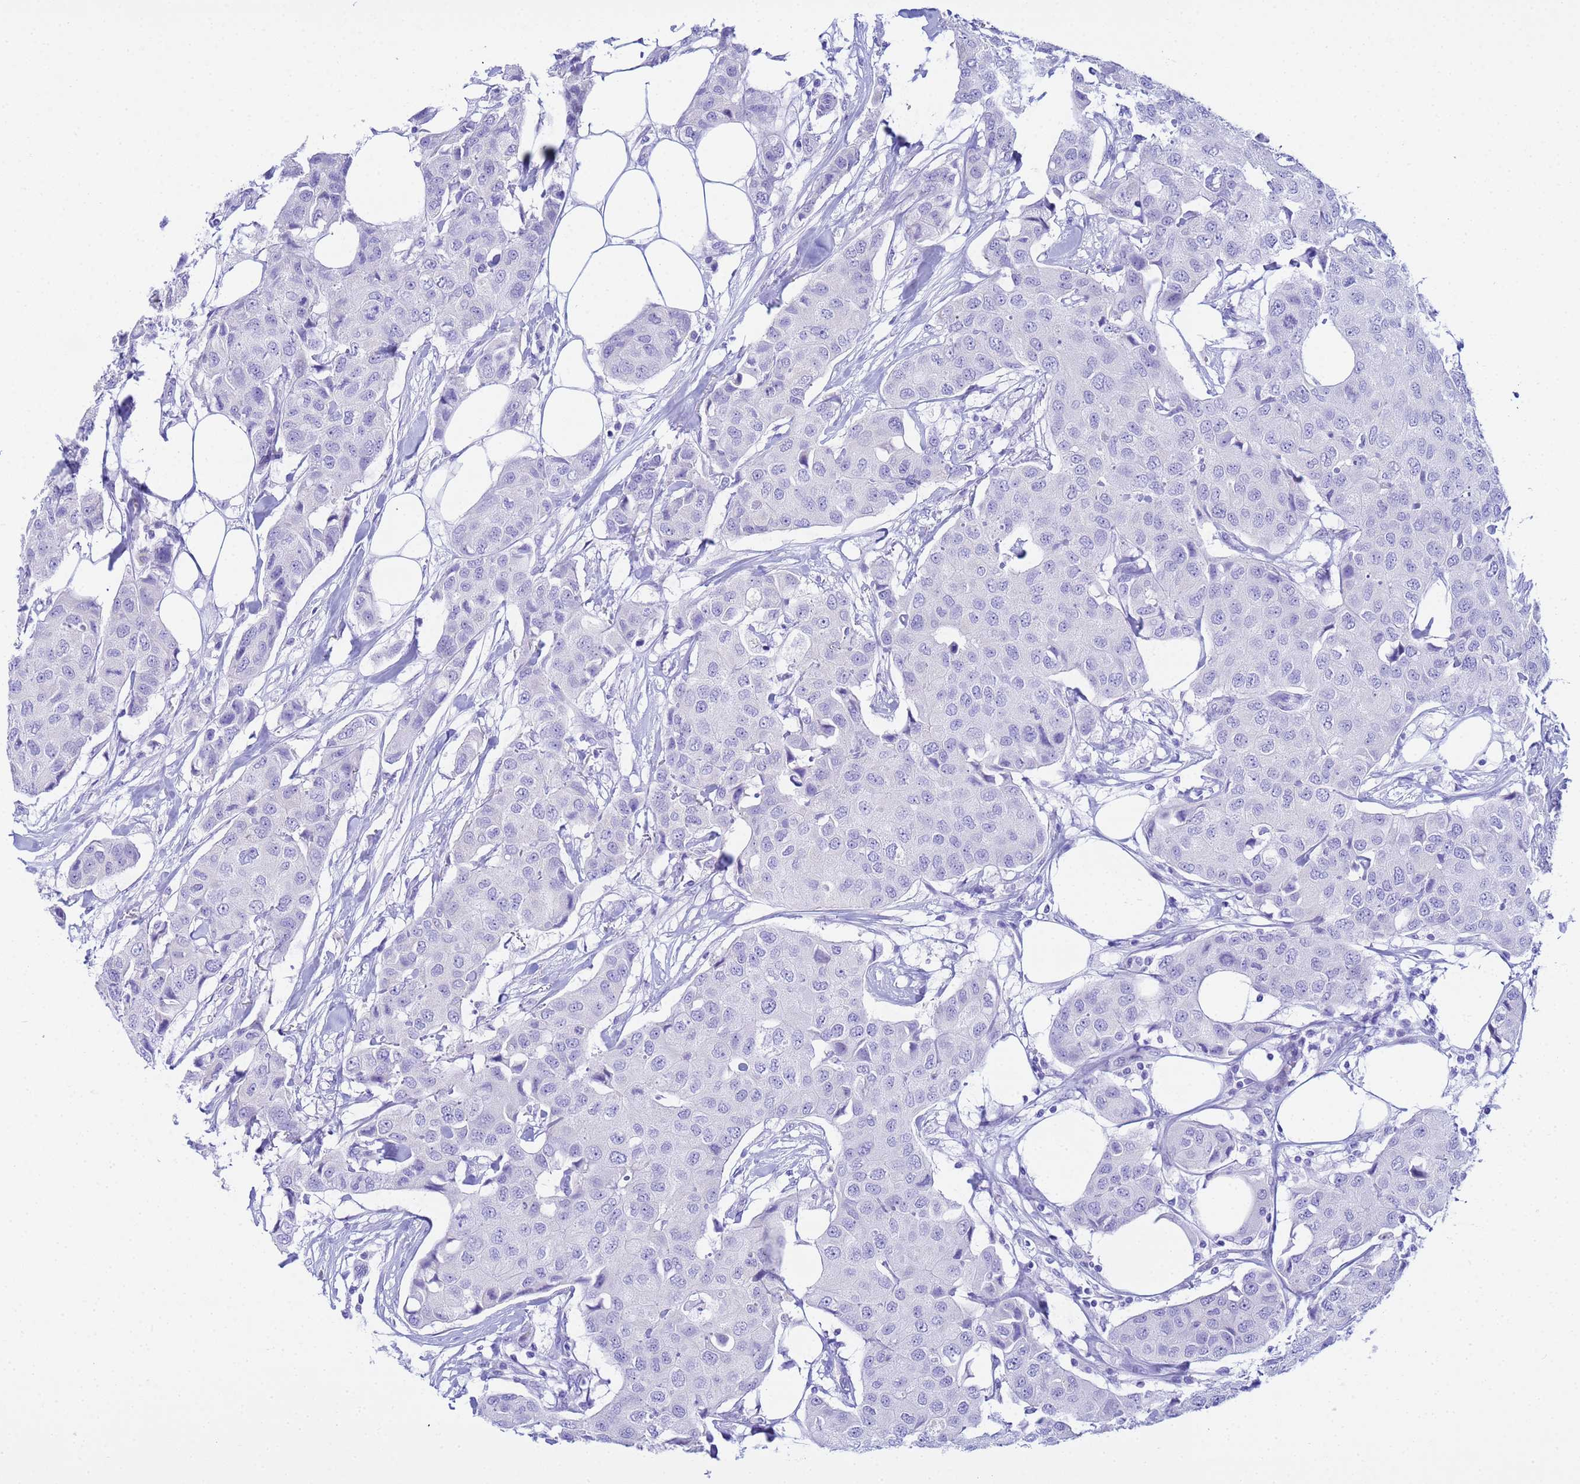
{"staining": {"intensity": "negative", "quantity": "none", "location": "none"}, "tissue": "breast cancer", "cell_type": "Tumor cells", "image_type": "cancer", "snomed": [{"axis": "morphology", "description": "Duct carcinoma"}, {"axis": "topography", "description": "Breast"}], "caption": "Immunohistochemistry (IHC) histopathology image of human breast intraductal carcinoma stained for a protein (brown), which displays no positivity in tumor cells.", "gene": "AQP12A", "patient": {"sex": "female", "age": 80}}